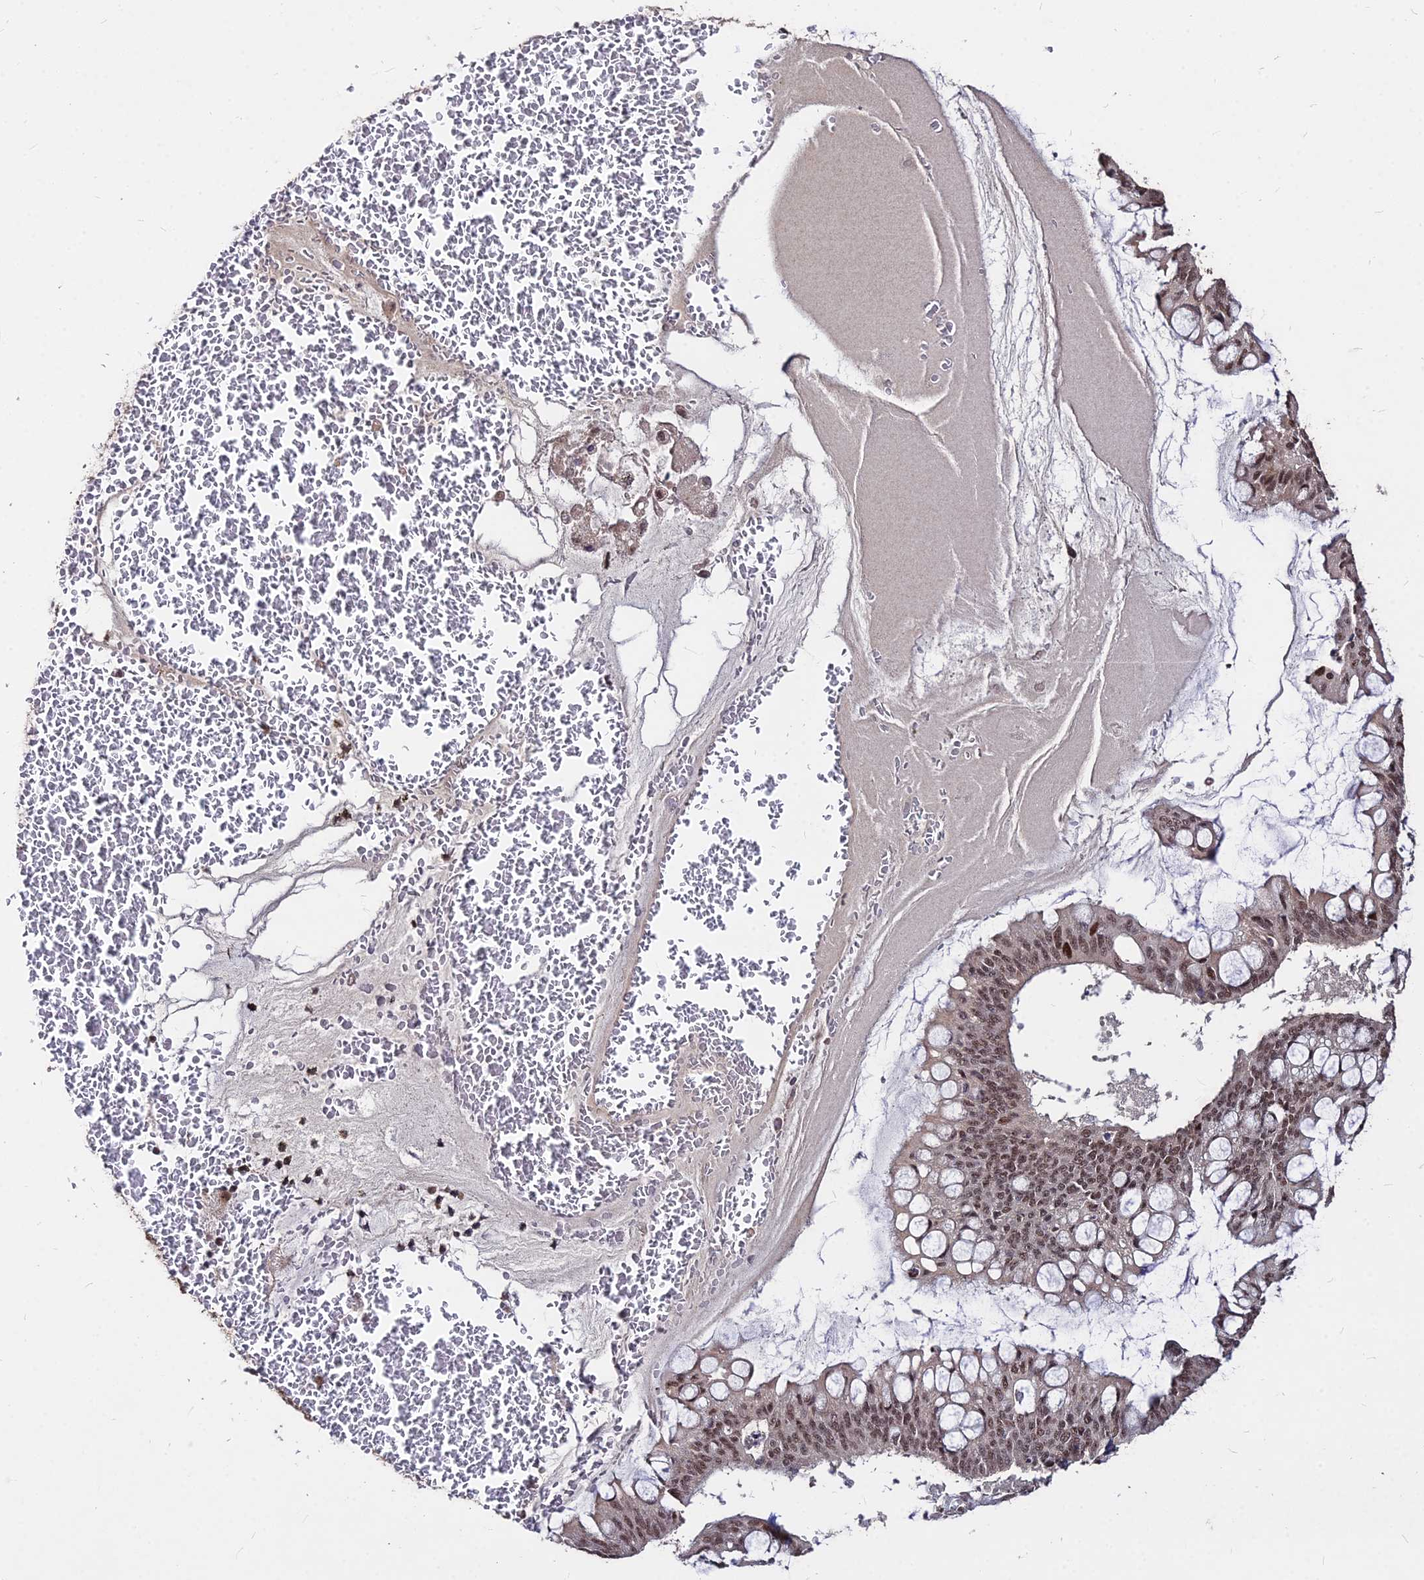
{"staining": {"intensity": "moderate", "quantity": ">75%", "location": "nuclear"}, "tissue": "ovarian cancer", "cell_type": "Tumor cells", "image_type": "cancer", "snomed": [{"axis": "morphology", "description": "Cystadenocarcinoma, mucinous, NOS"}, {"axis": "topography", "description": "Ovary"}], "caption": "Immunohistochemistry (IHC) micrograph of neoplastic tissue: human ovarian mucinous cystadenocarcinoma stained using immunohistochemistry (IHC) demonstrates medium levels of moderate protein expression localized specifically in the nuclear of tumor cells, appearing as a nuclear brown color.", "gene": "ZBED4", "patient": {"sex": "female", "age": 73}}